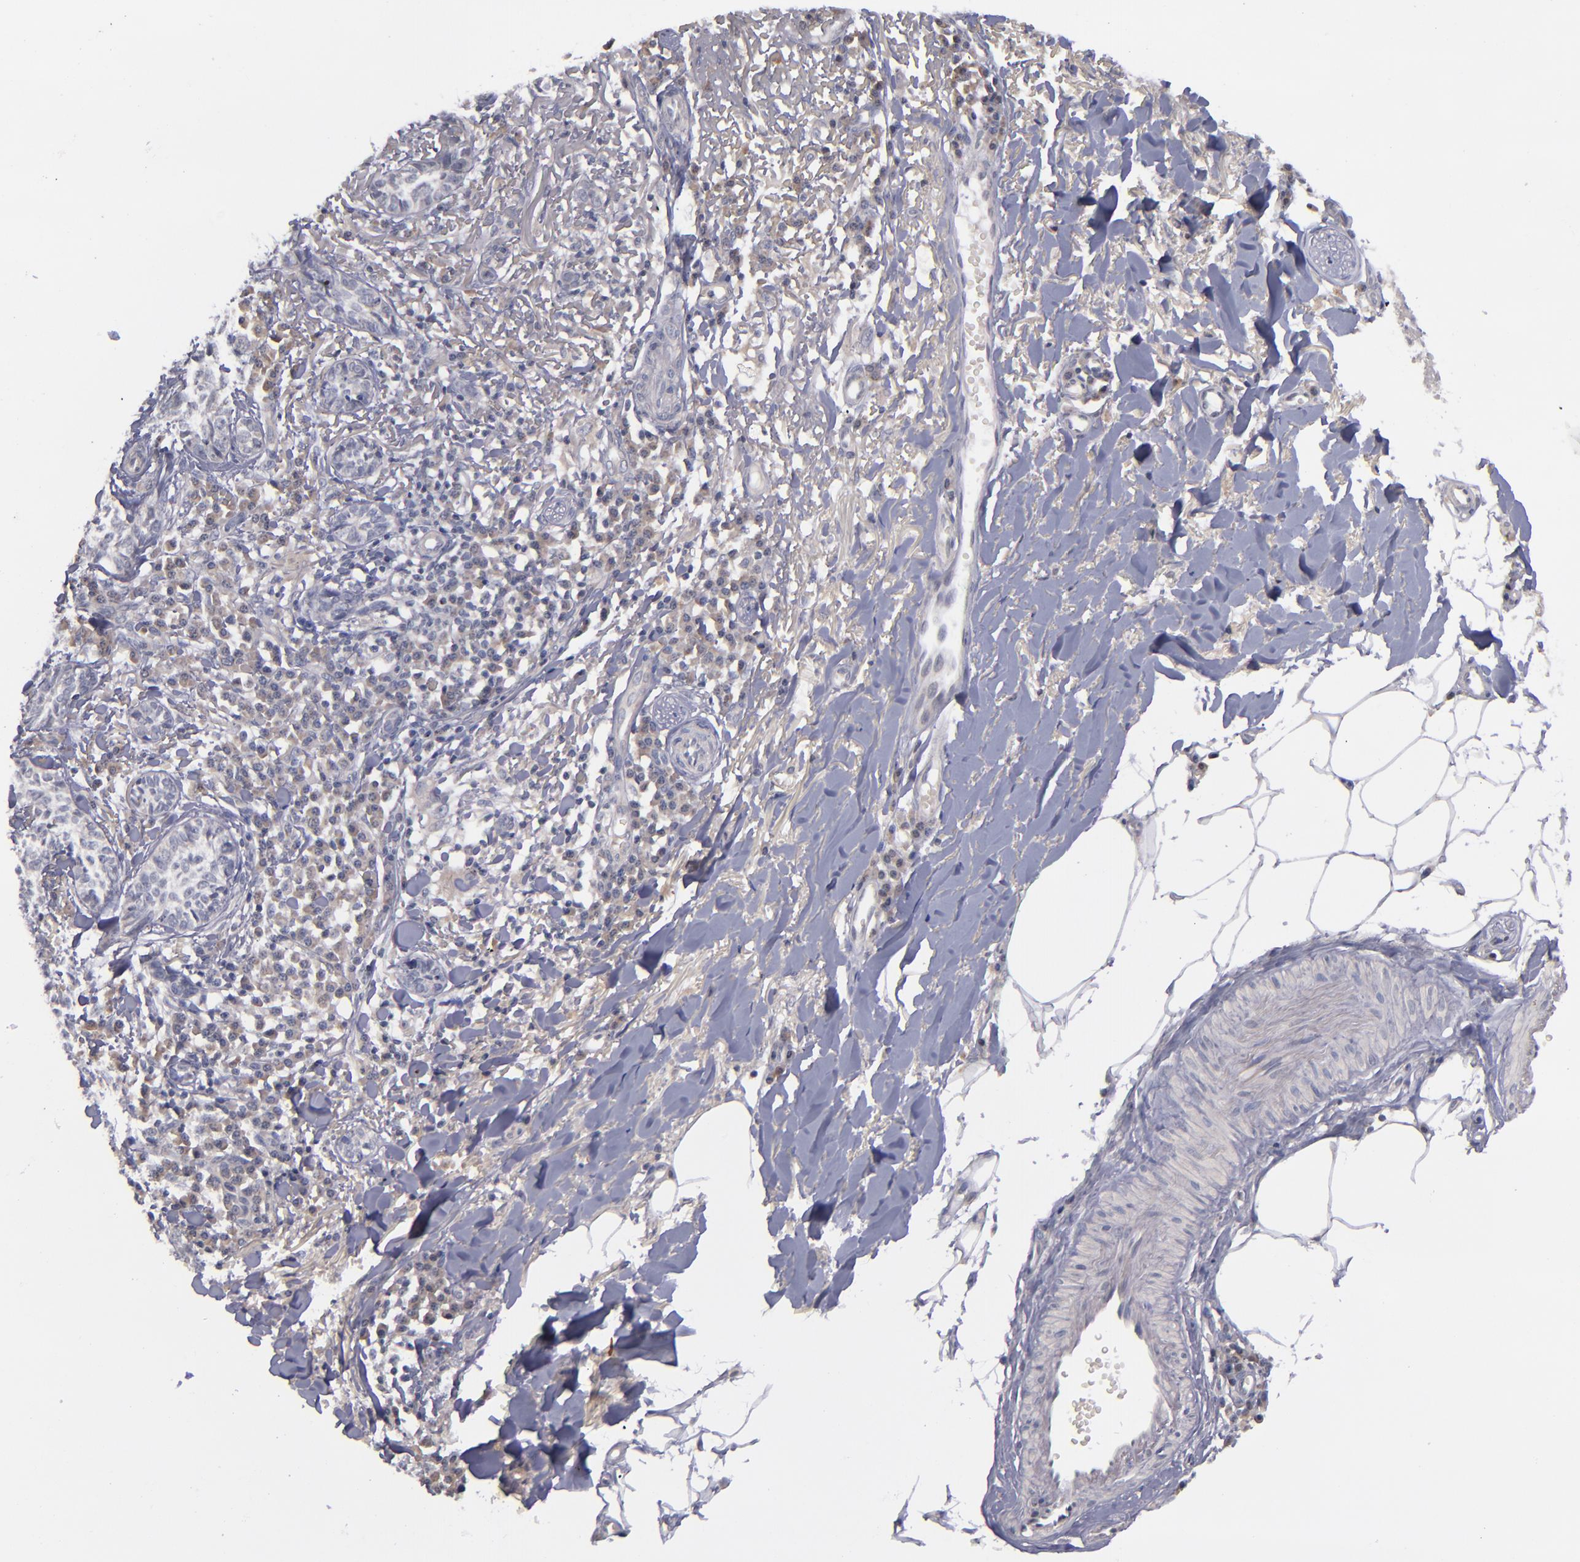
{"staining": {"intensity": "negative", "quantity": "none", "location": "none"}, "tissue": "skin cancer", "cell_type": "Tumor cells", "image_type": "cancer", "snomed": [{"axis": "morphology", "description": "Basal cell carcinoma"}, {"axis": "topography", "description": "Skin"}], "caption": "This is an IHC micrograph of human skin basal cell carcinoma. There is no positivity in tumor cells.", "gene": "TSC2", "patient": {"sex": "female", "age": 89}}